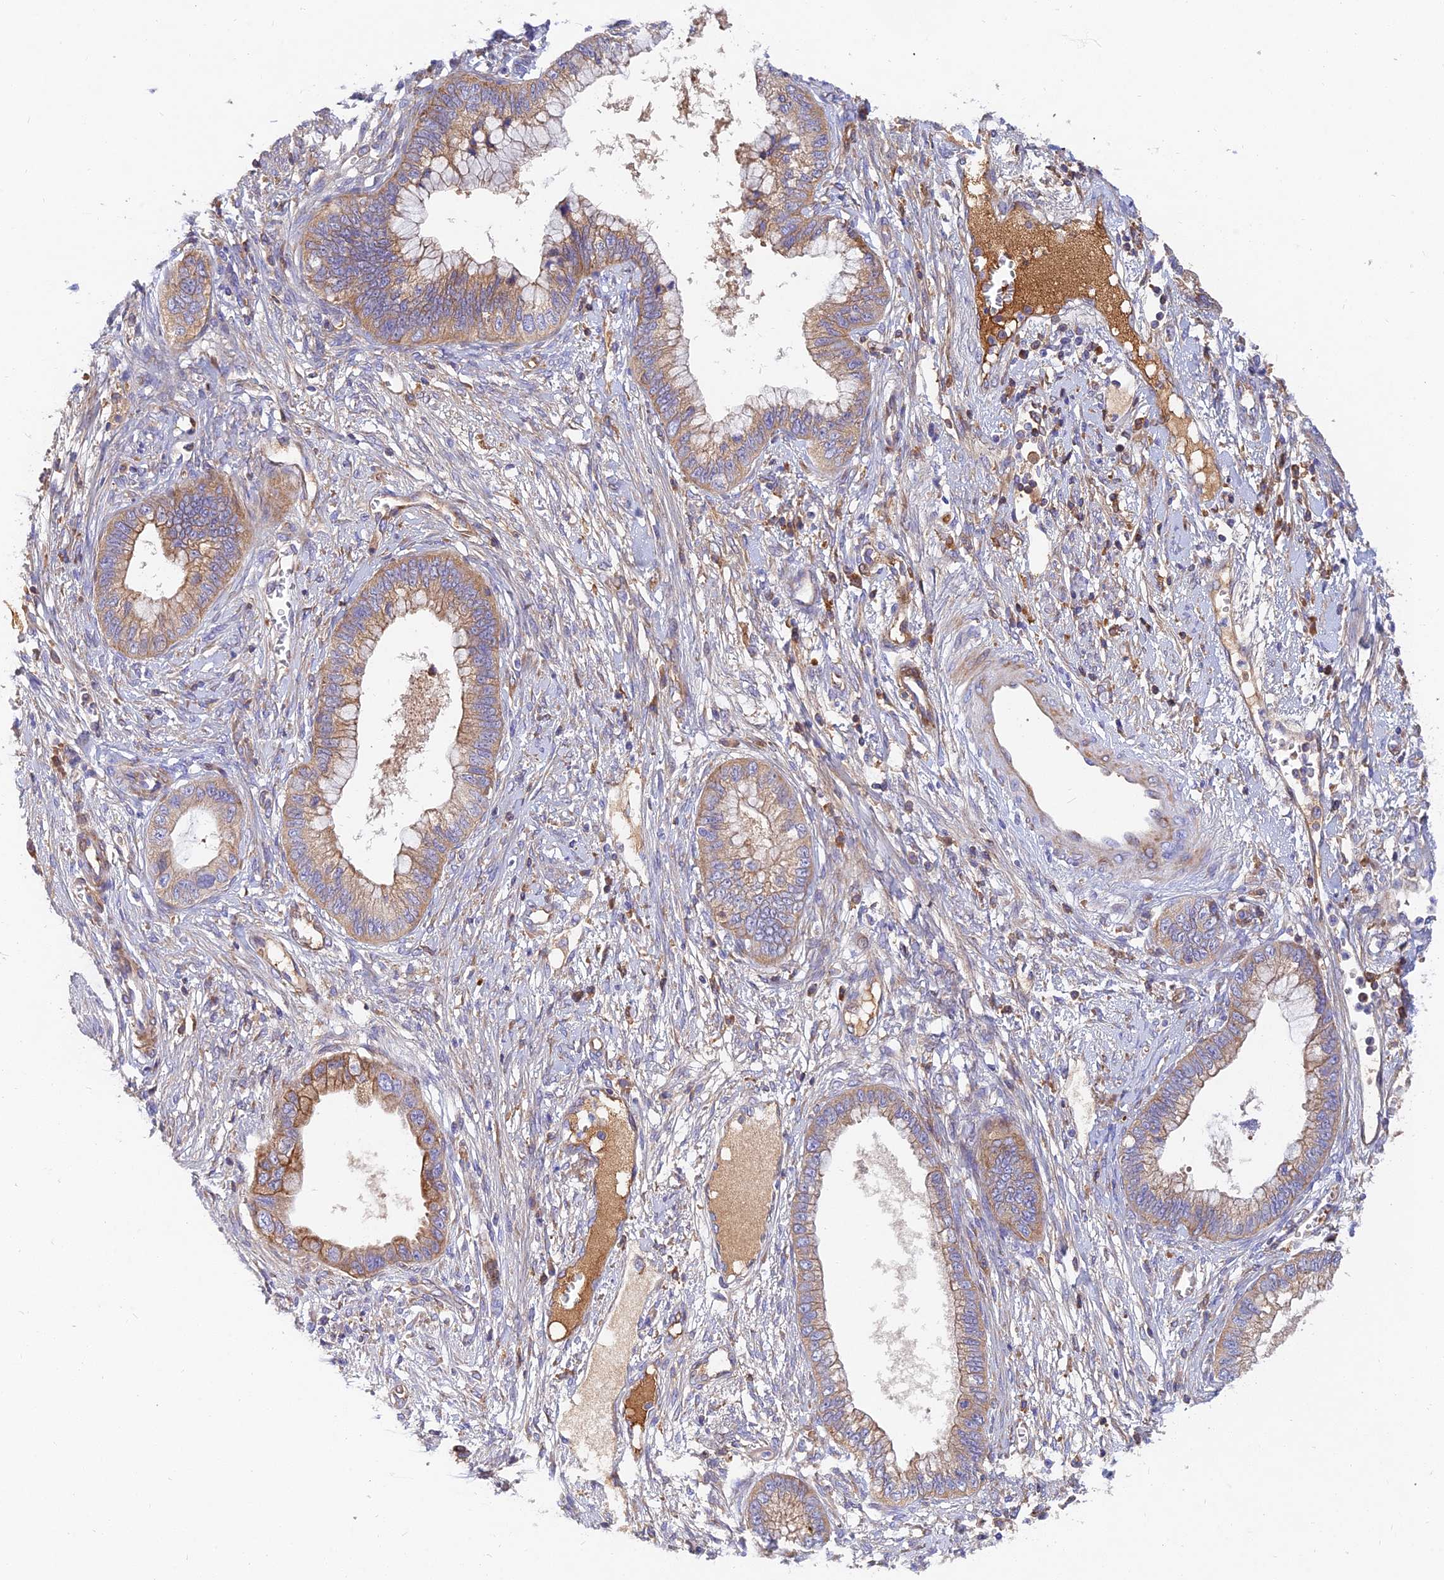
{"staining": {"intensity": "moderate", "quantity": "25%-75%", "location": "cytoplasmic/membranous"}, "tissue": "cervical cancer", "cell_type": "Tumor cells", "image_type": "cancer", "snomed": [{"axis": "morphology", "description": "Adenocarcinoma, NOS"}, {"axis": "topography", "description": "Cervix"}], "caption": "About 25%-75% of tumor cells in human cervical cancer demonstrate moderate cytoplasmic/membranous protein staining as visualized by brown immunohistochemical staining.", "gene": "MROH1", "patient": {"sex": "female", "age": 44}}